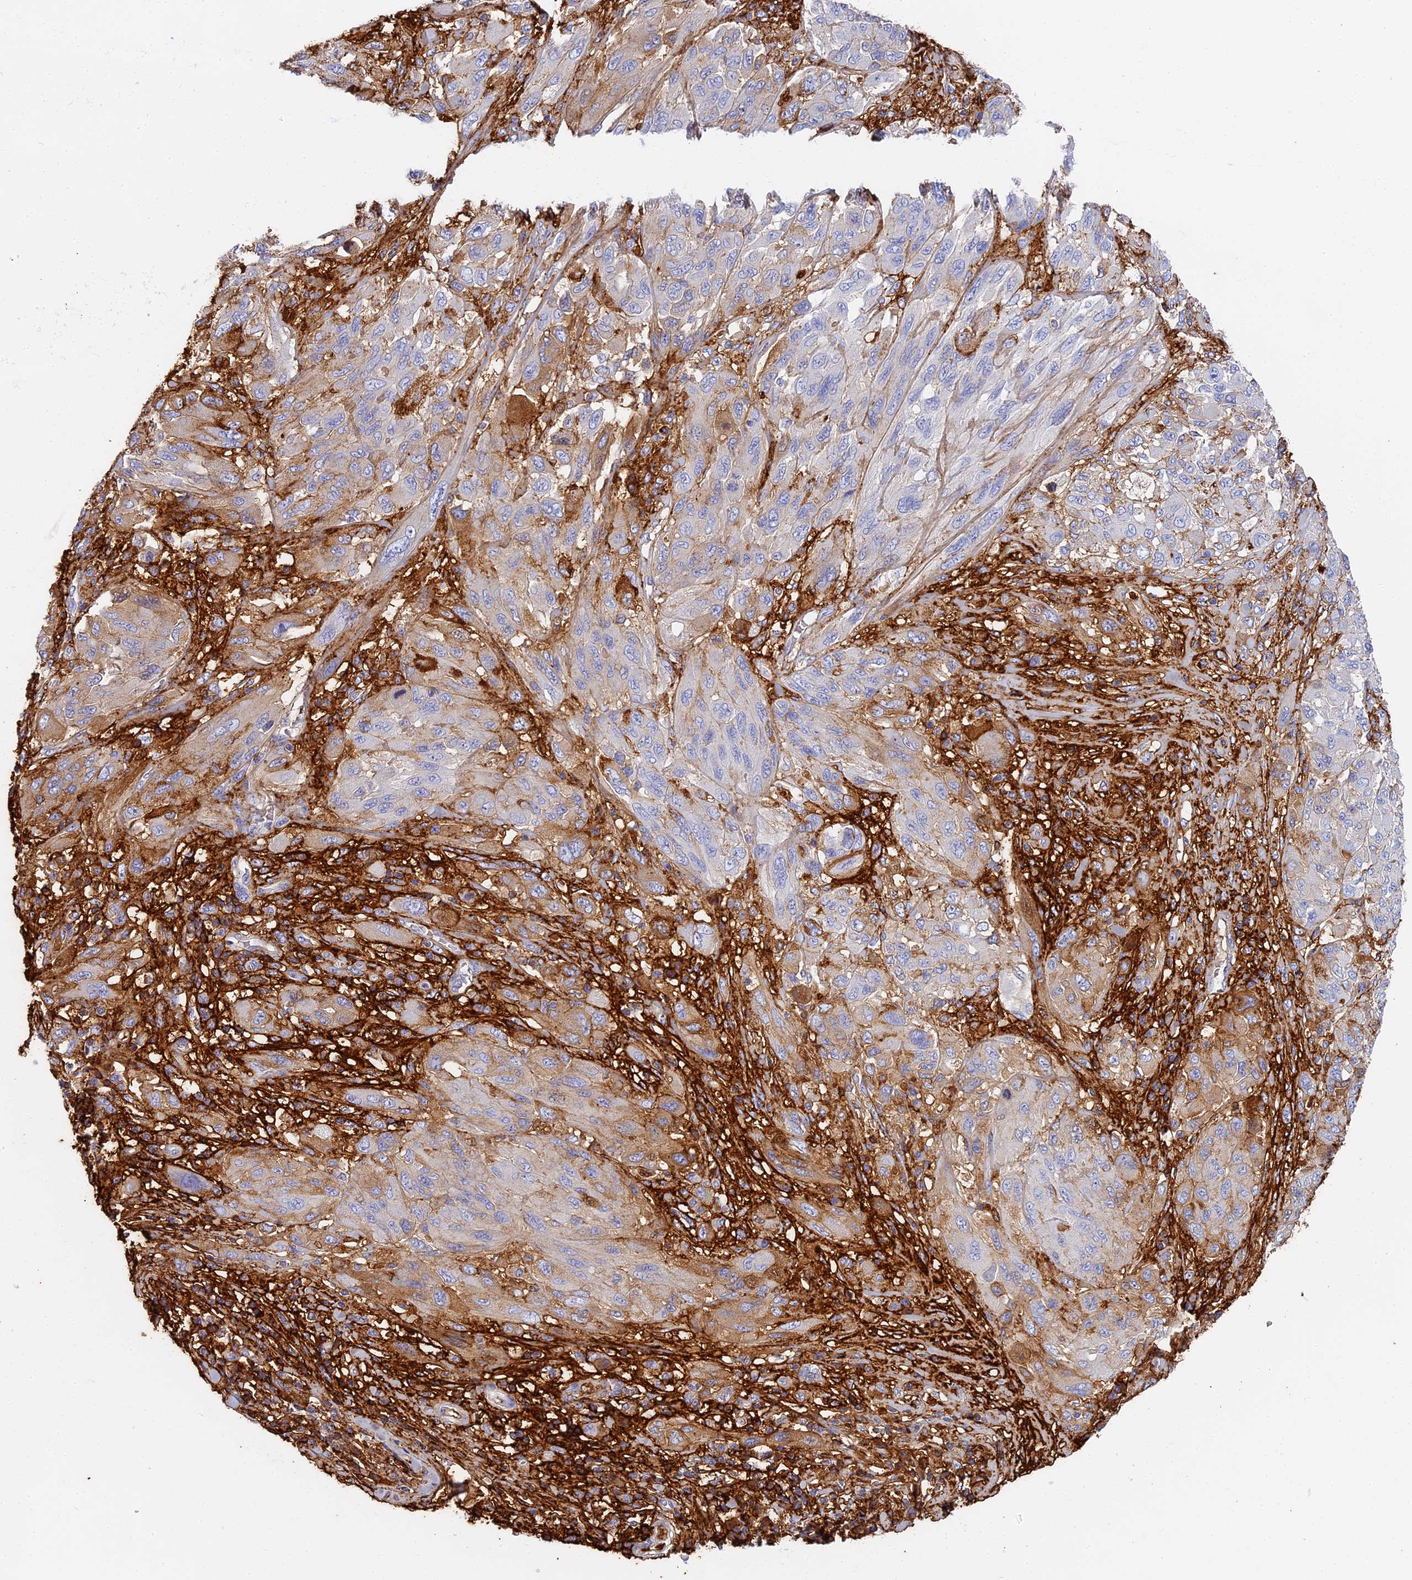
{"staining": {"intensity": "negative", "quantity": "none", "location": "none"}, "tissue": "melanoma", "cell_type": "Tumor cells", "image_type": "cancer", "snomed": [{"axis": "morphology", "description": "Malignant melanoma, NOS"}, {"axis": "topography", "description": "Skin"}], "caption": "The photomicrograph demonstrates no significant staining in tumor cells of malignant melanoma.", "gene": "ITIH1", "patient": {"sex": "female", "age": 91}}